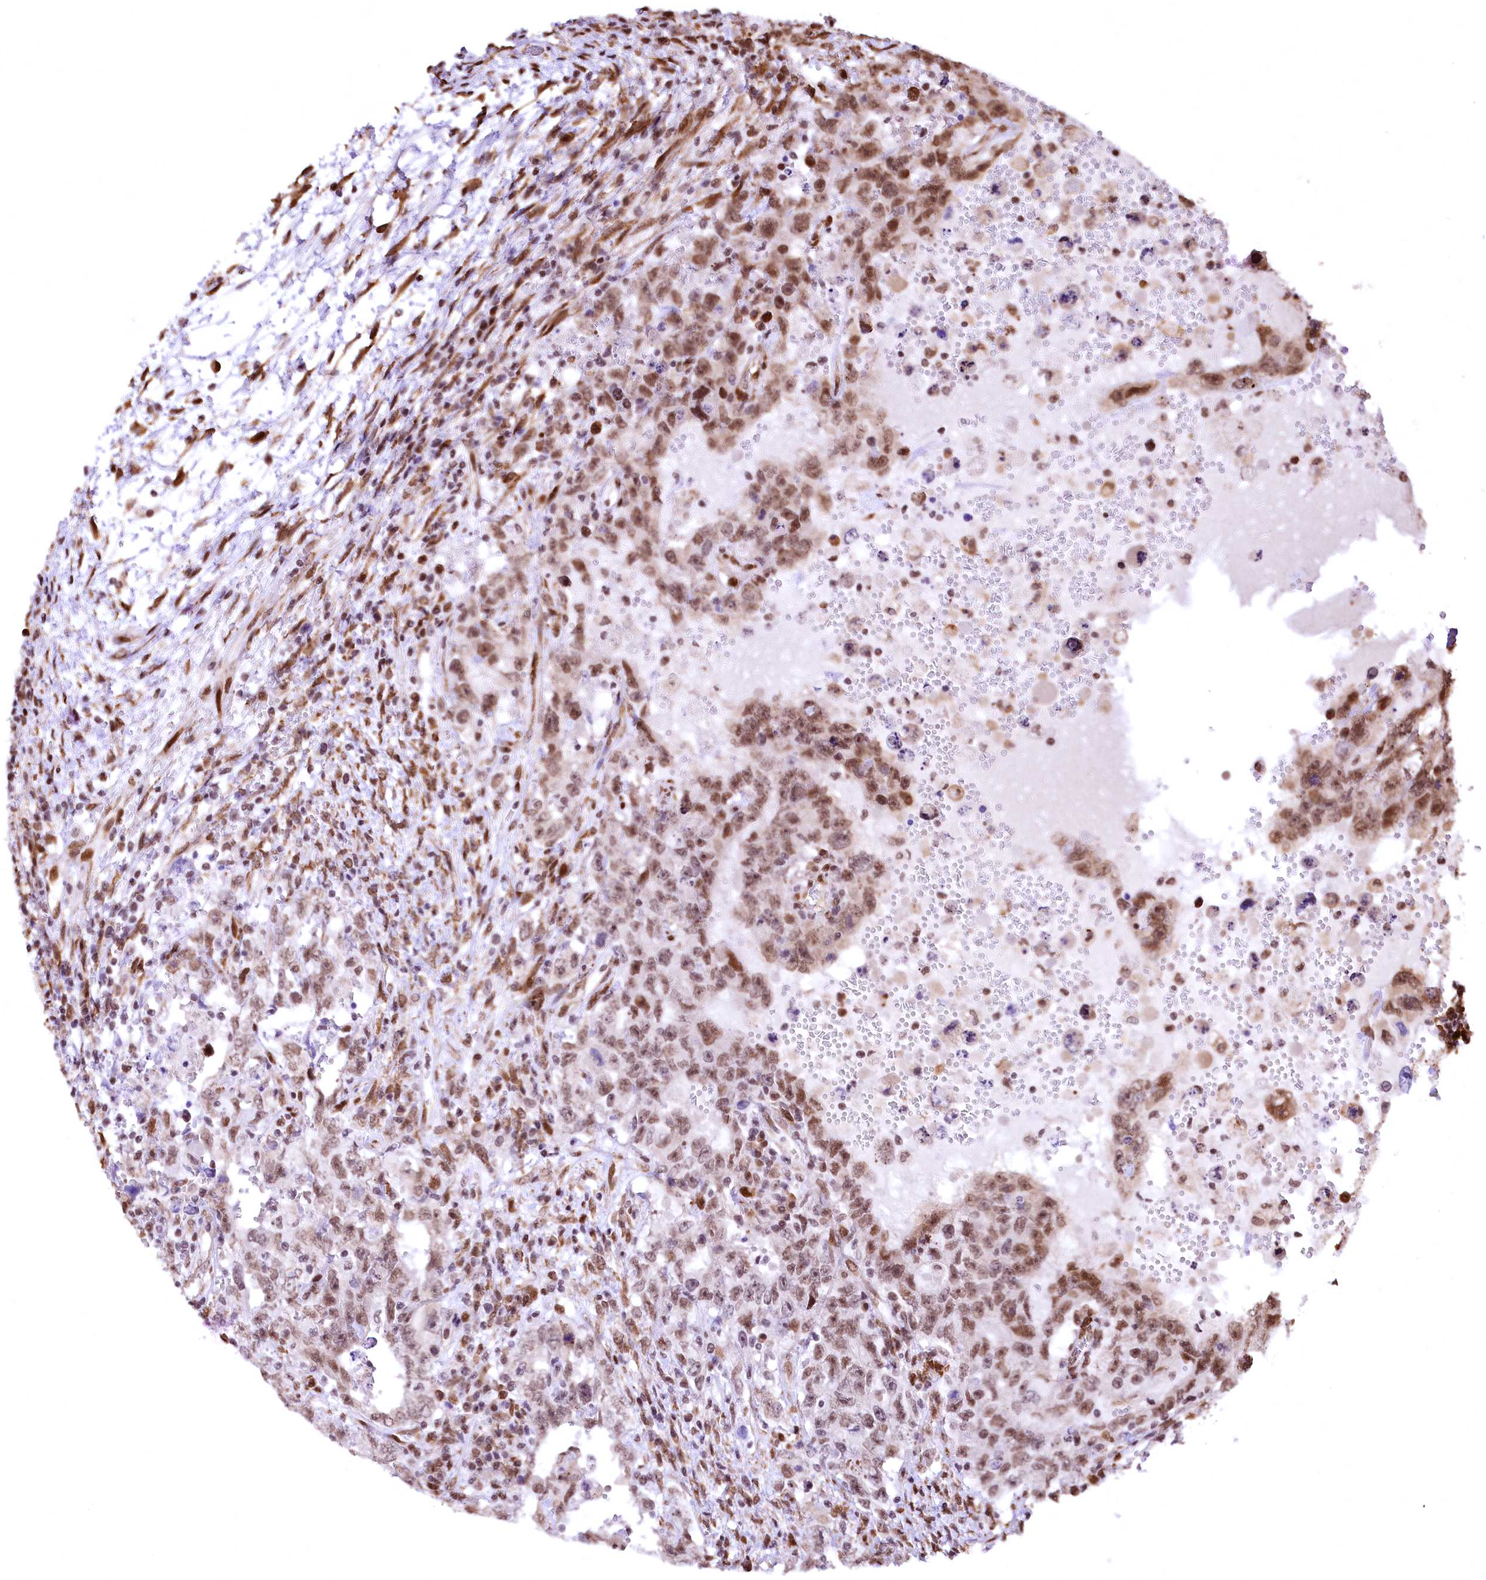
{"staining": {"intensity": "moderate", "quantity": "<25%", "location": "nuclear"}, "tissue": "testis cancer", "cell_type": "Tumor cells", "image_type": "cancer", "snomed": [{"axis": "morphology", "description": "Carcinoma, Embryonal, NOS"}, {"axis": "topography", "description": "Testis"}], "caption": "Testis cancer (embryonal carcinoma) tissue reveals moderate nuclear positivity in approximately <25% of tumor cells, visualized by immunohistochemistry. Using DAB (3,3'-diaminobenzidine) (brown) and hematoxylin (blue) stains, captured at high magnification using brightfield microscopy.", "gene": "PDS5B", "patient": {"sex": "male", "age": 26}}